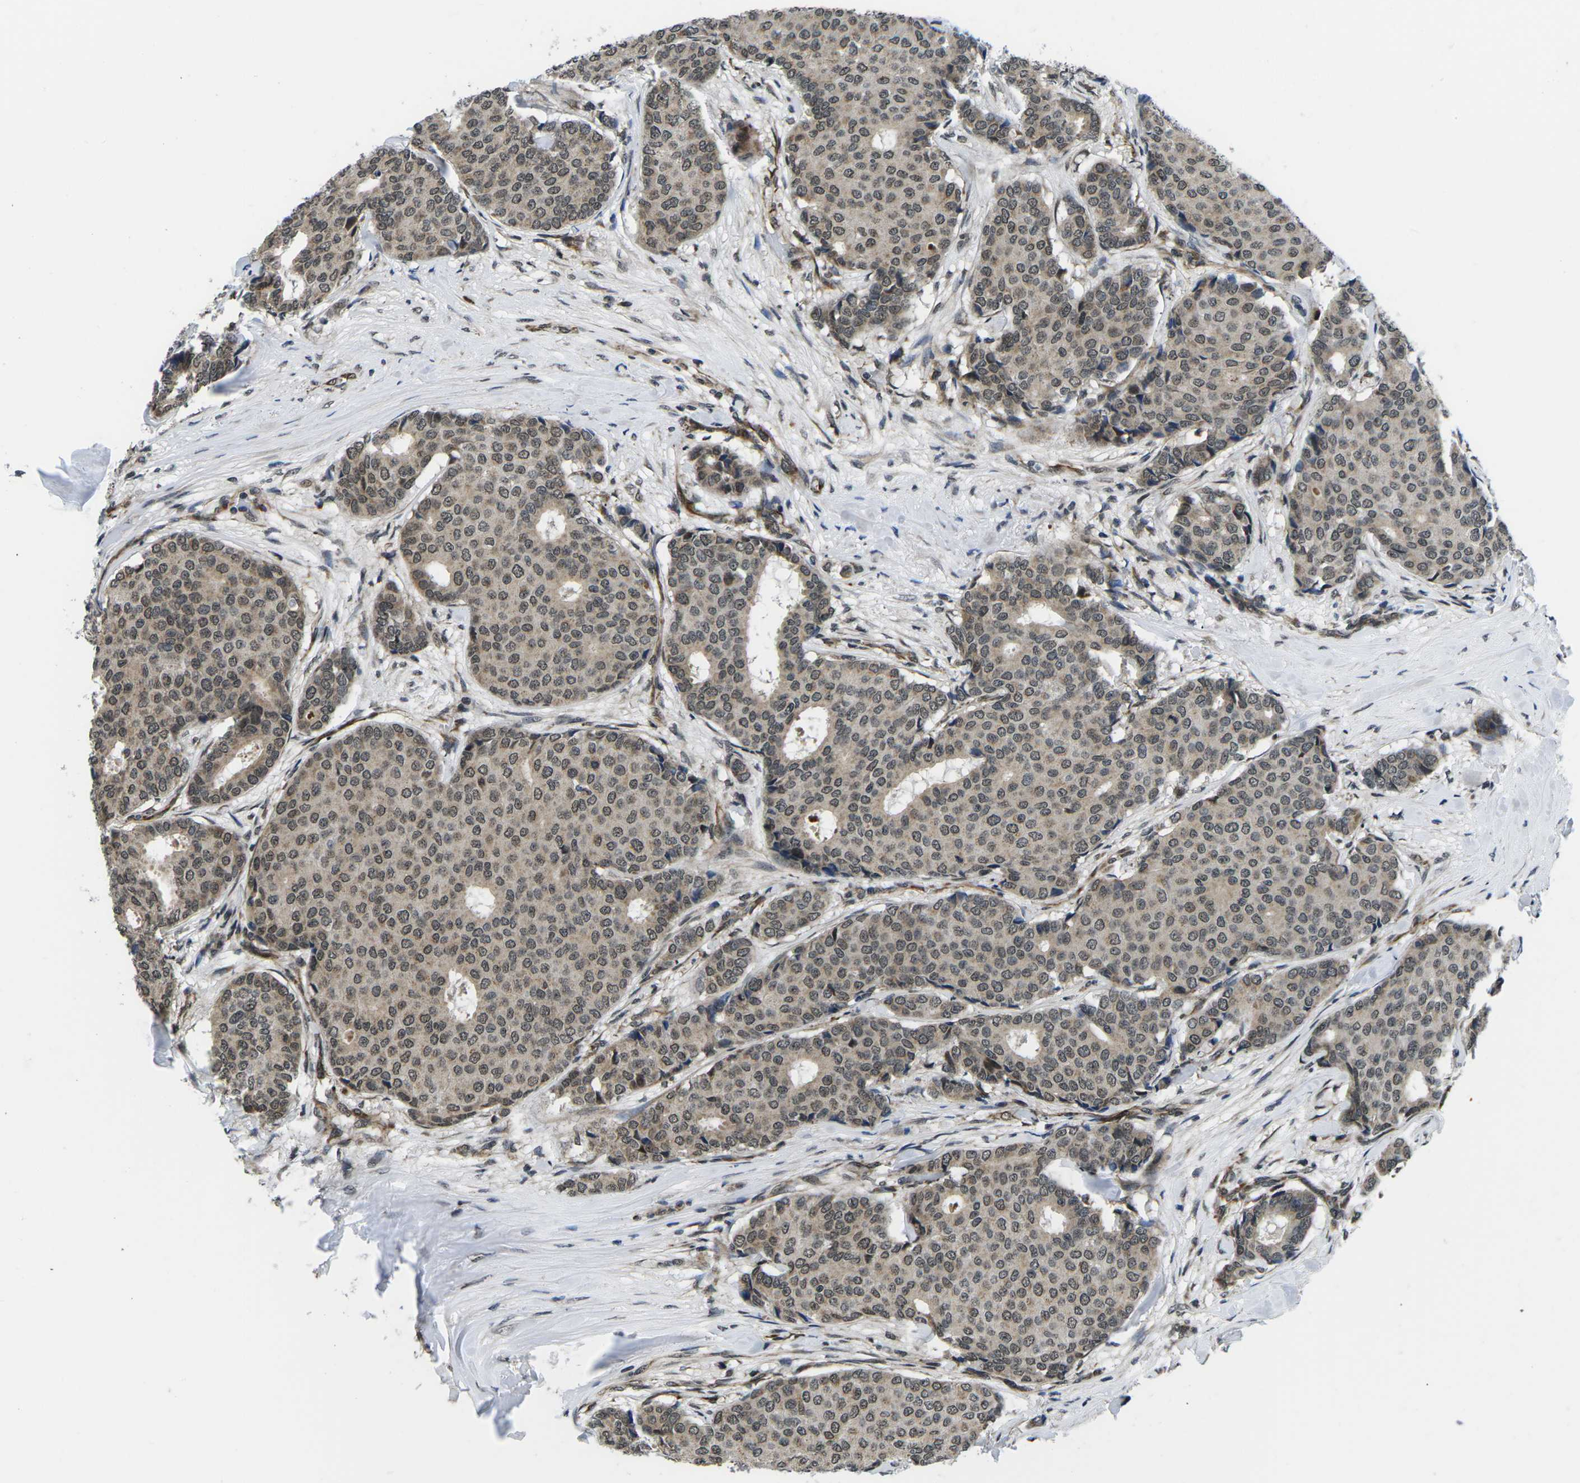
{"staining": {"intensity": "moderate", "quantity": ">75%", "location": "cytoplasmic/membranous,nuclear"}, "tissue": "breast cancer", "cell_type": "Tumor cells", "image_type": "cancer", "snomed": [{"axis": "morphology", "description": "Duct carcinoma"}, {"axis": "topography", "description": "Breast"}], "caption": "Breast intraductal carcinoma was stained to show a protein in brown. There is medium levels of moderate cytoplasmic/membranous and nuclear positivity in approximately >75% of tumor cells.", "gene": "CCNE1", "patient": {"sex": "female", "age": 75}}